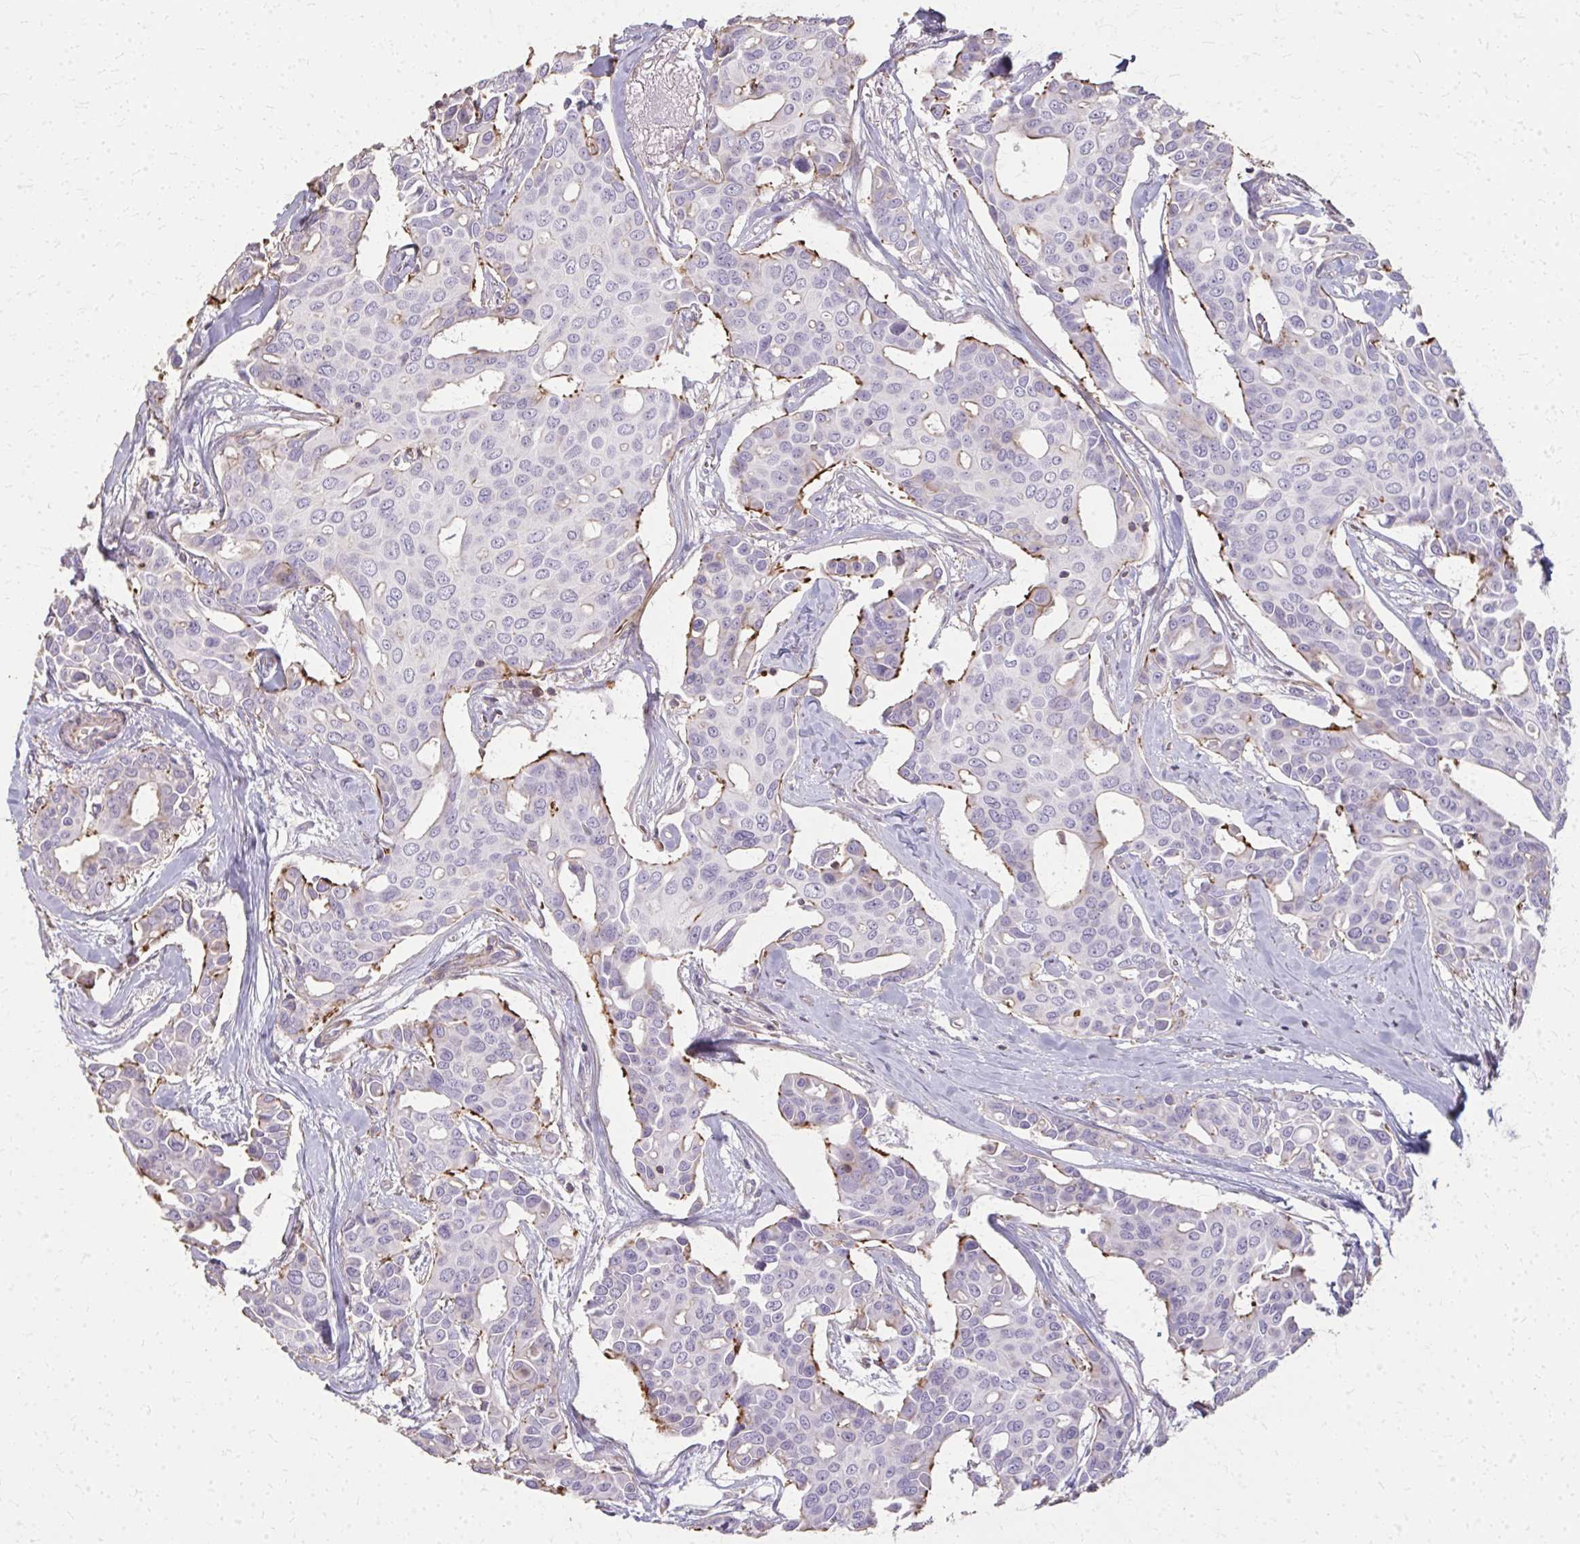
{"staining": {"intensity": "moderate", "quantity": "<25%", "location": "cytoplasmic/membranous"}, "tissue": "breast cancer", "cell_type": "Tumor cells", "image_type": "cancer", "snomed": [{"axis": "morphology", "description": "Duct carcinoma"}, {"axis": "topography", "description": "Breast"}], "caption": "Breast infiltrating ductal carcinoma tissue shows moderate cytoplasmic/membranous positivity in about <25% of tumor cells", "gene": "TENM4", "patient": {"sex": "female", "age": 54}}